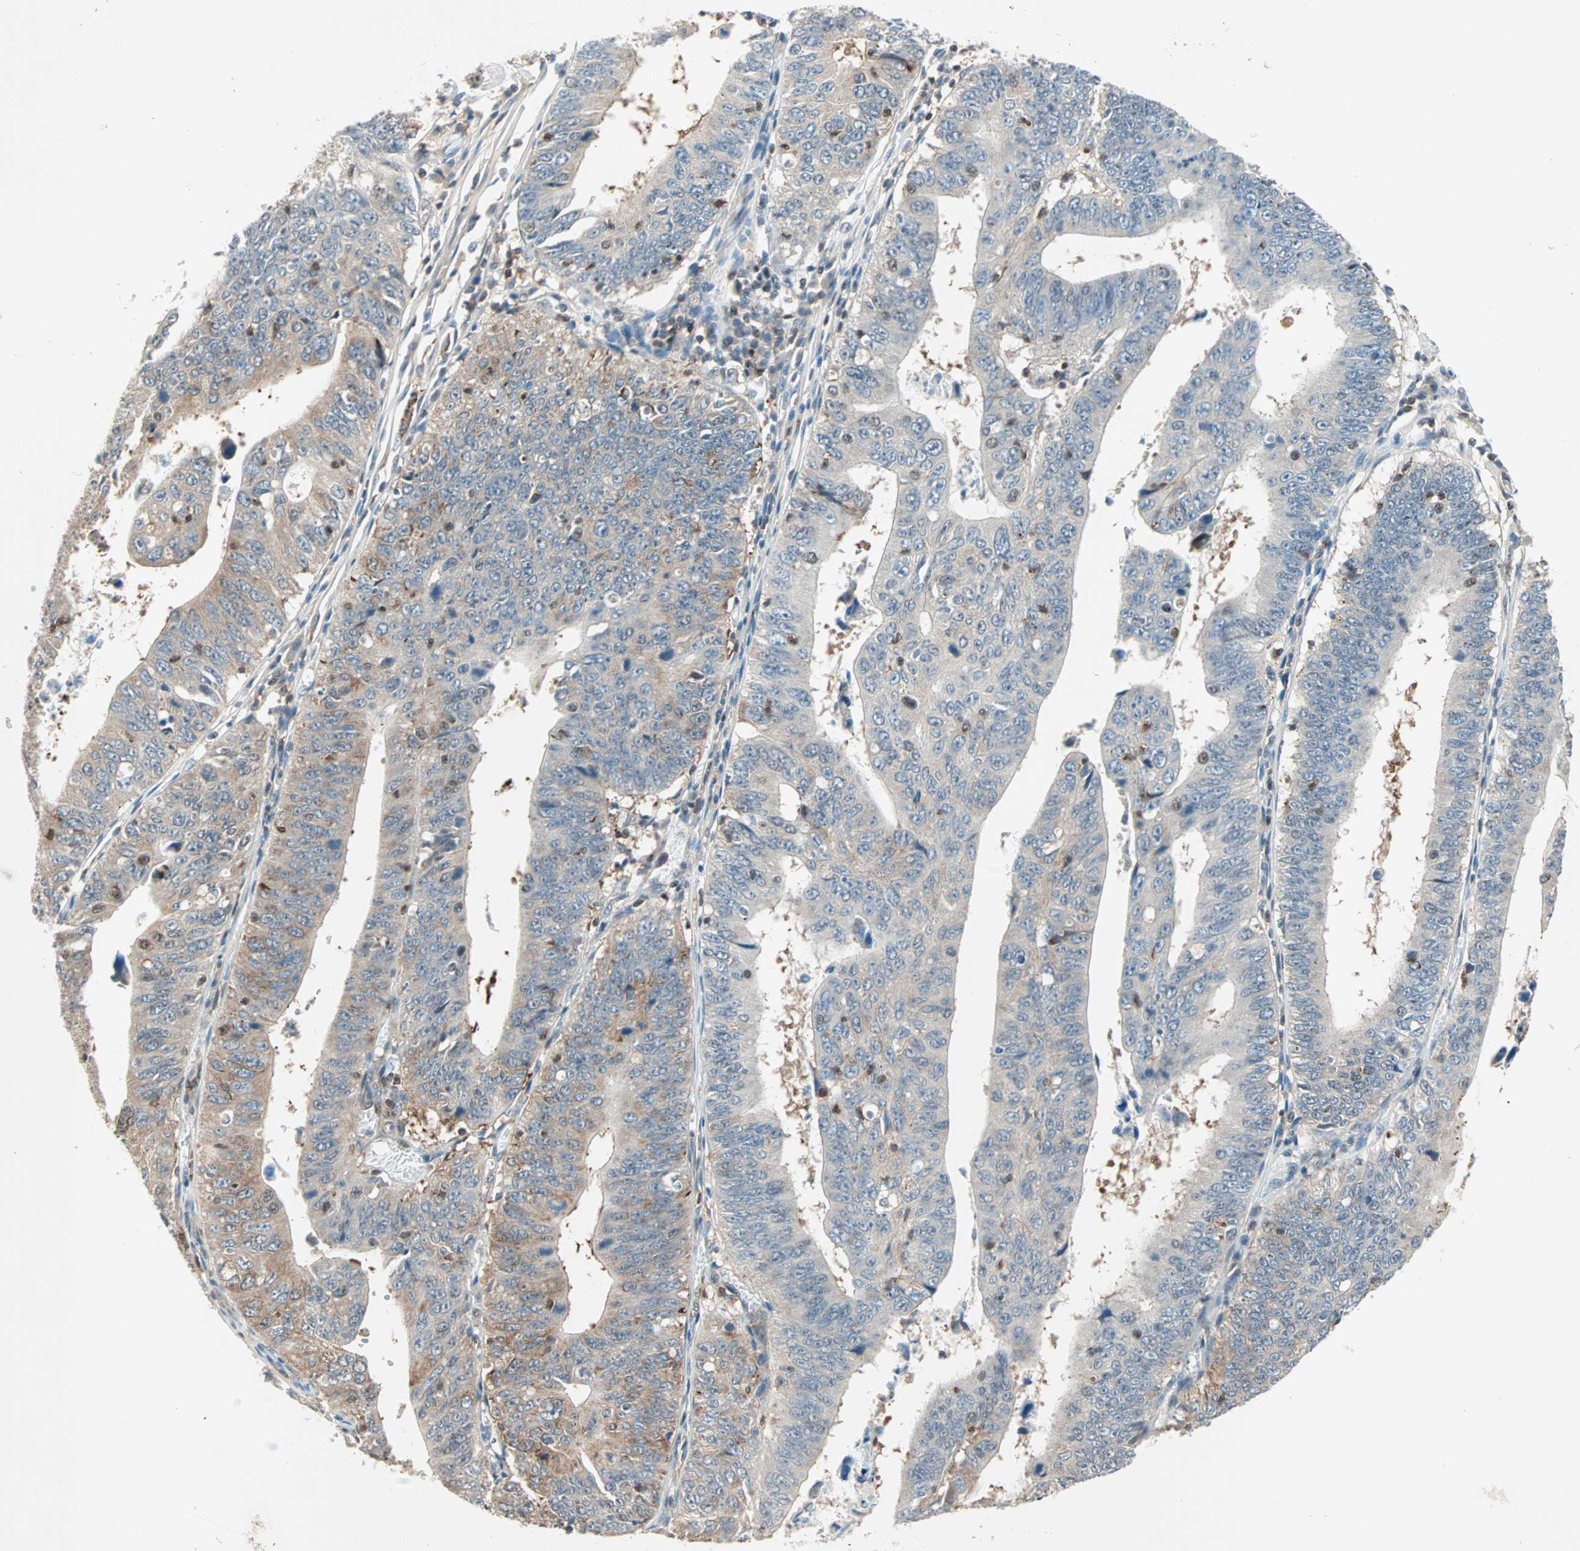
{"staining": {"intensity": "moderate", "quantity": ">75%", "location": "cytoplasmic/membranous"}, "tissue": "stomach cancer", "cell_type": "Tumor cells", "image_type": "cancer", "snomed": [{"axis": "morphology", "description": "Adenocarcinoma, NOS"}, {"axis": "topography", "description": "Stomach"}], "caption": "Brown immunohistochemical staining in adenocarcinoma (stomach) demonstrates moderate cytoplasmic/membranous expression in about >75% of tumor cells.", "gene": "TEC", "patient": {"sex": "male", "age": 59}}